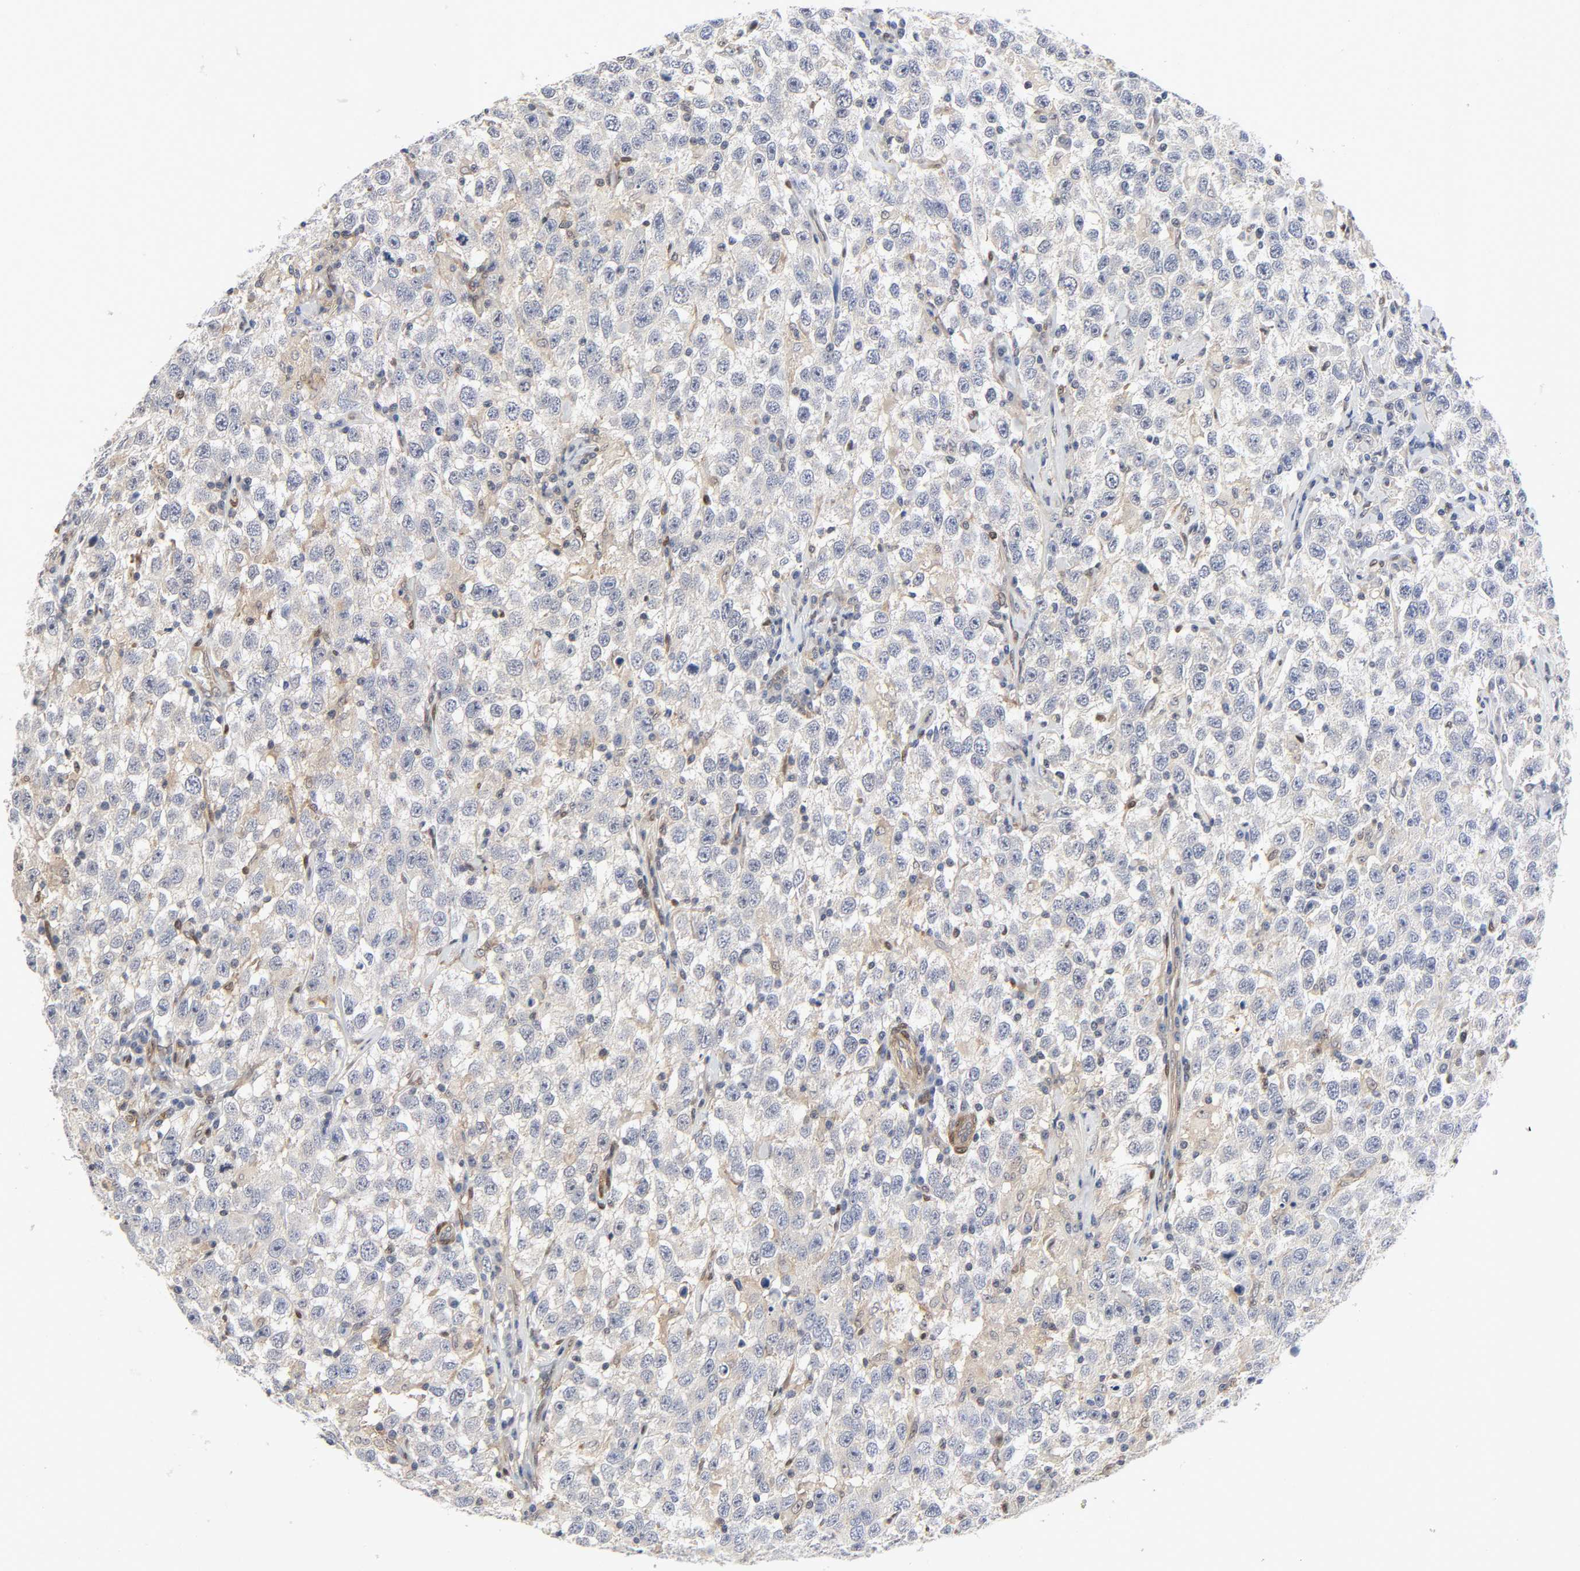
{"staining": {"intensity": "negative", "quantity": "none", "location": "none"}, "tissue": "testis cancer", "cell_type": "Tumor cells", "image_type": "cancer", "snomed": [{"axis": "morphology", "description": "Seminoma, NOS"}, {"axis": "topography", "description": "Testis"}], "caption": "This micrograph is of testis cancer (seminoma) stained with IHC to label a protein in brown with the nuclei are counter-stained blue. There is no staining in tumor cells. The staining is performed using DAB brown chromogen with nuclei counter-stained in using hematoxylin.", "gene": "PTEN", "patient": {"sex": "male", "age": 41}}